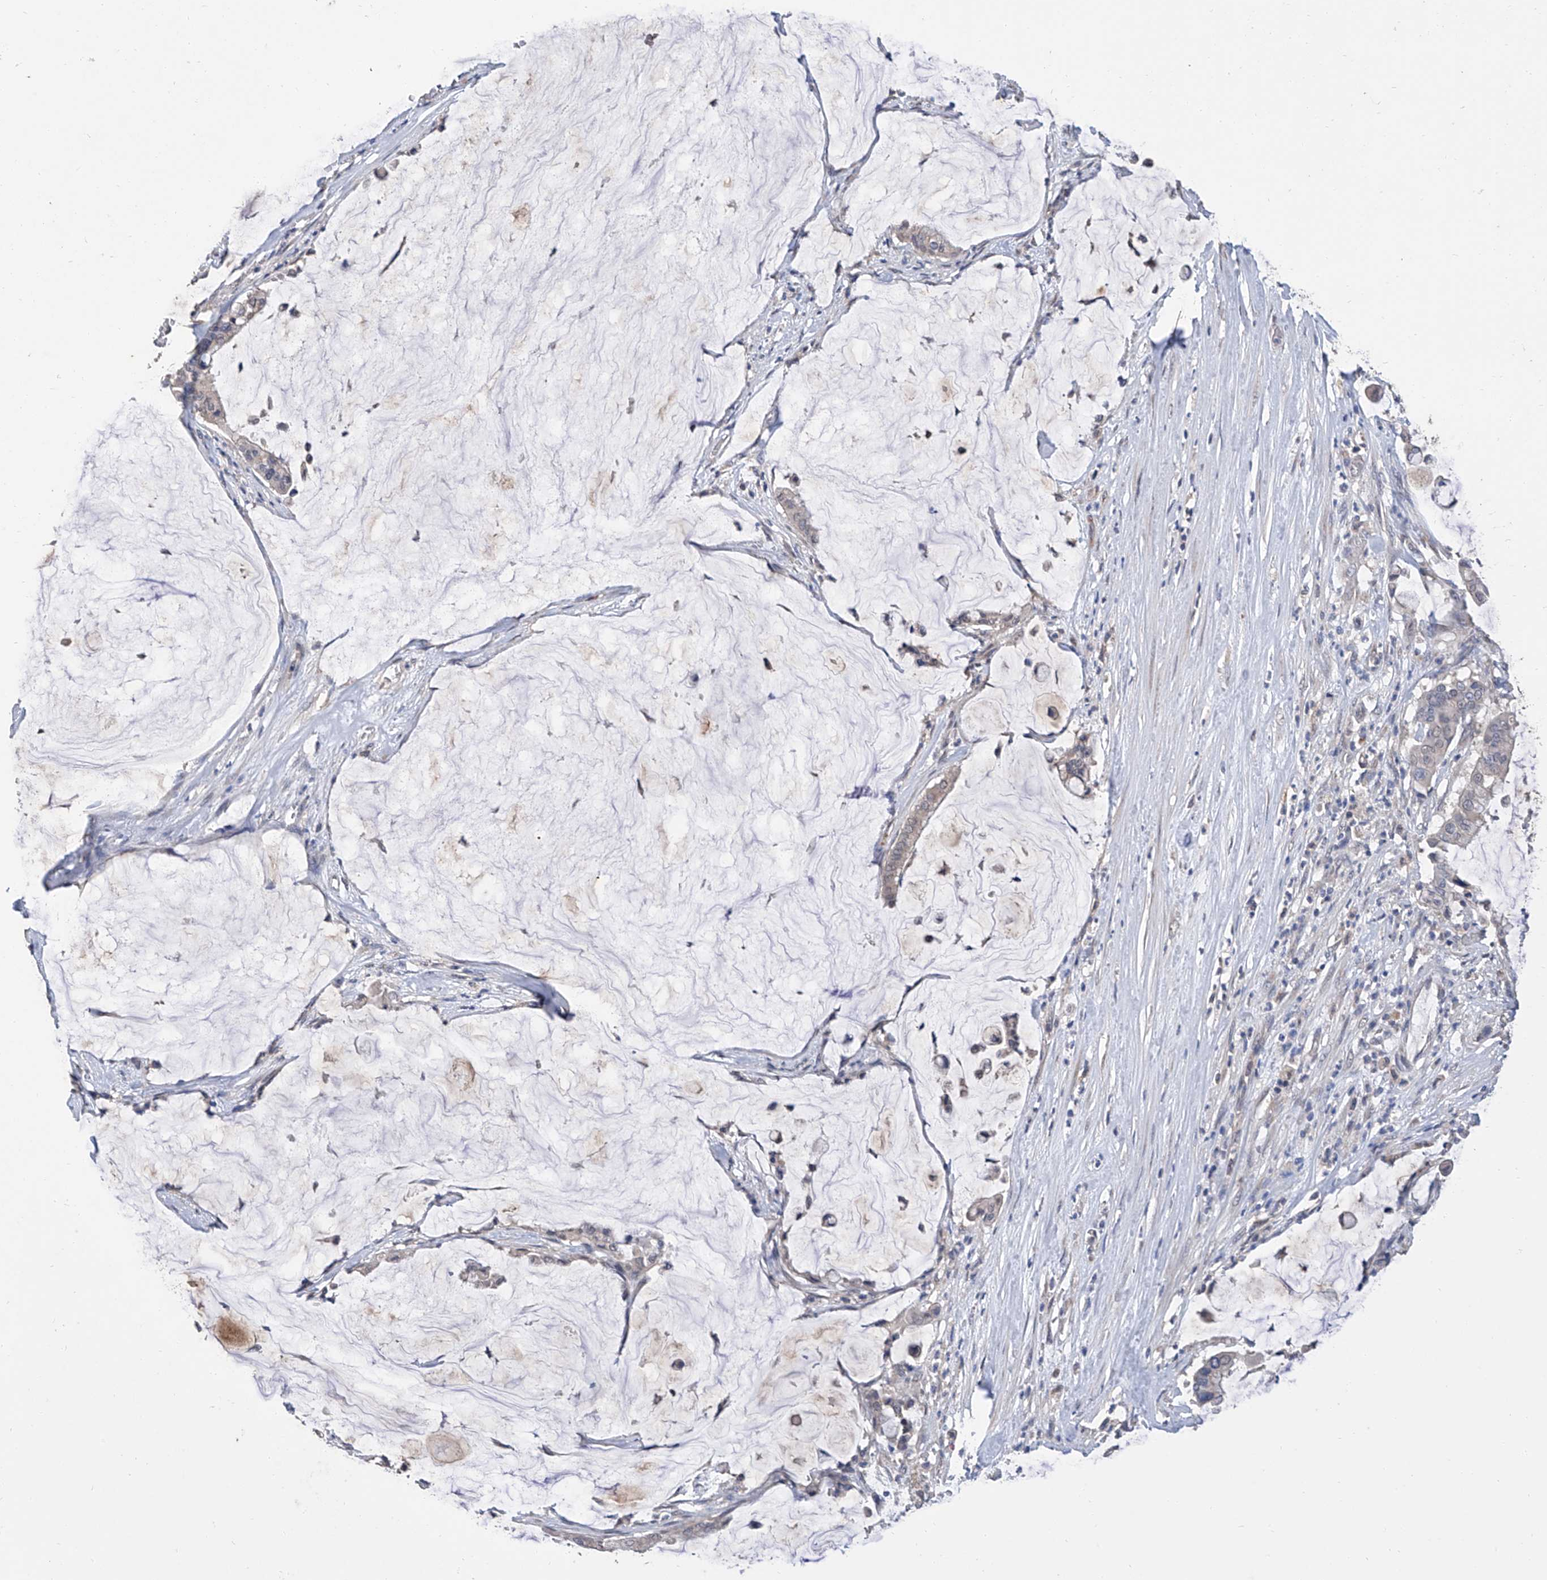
{"staining": {"intensity": "negative", "quantity": "none", "location": "none"}, "tissue": "pancreatic cancer", "cell_type": "Tumor cells", "image_type": "cancer", "snomed": [{"axis": "morphology", "description": "Adenocarcinoma, NOS"}, {"axis": "topography", "description": "Pancreas"}], "caption": "DAB (3,3'-diaminobenzidine) immunohistochemical staining of human adenocarcinoma (pancreatic) shows no significant positivity in tumor cells.", "gene": "GPT", "patient": {"sex": "male", "age": 41}}